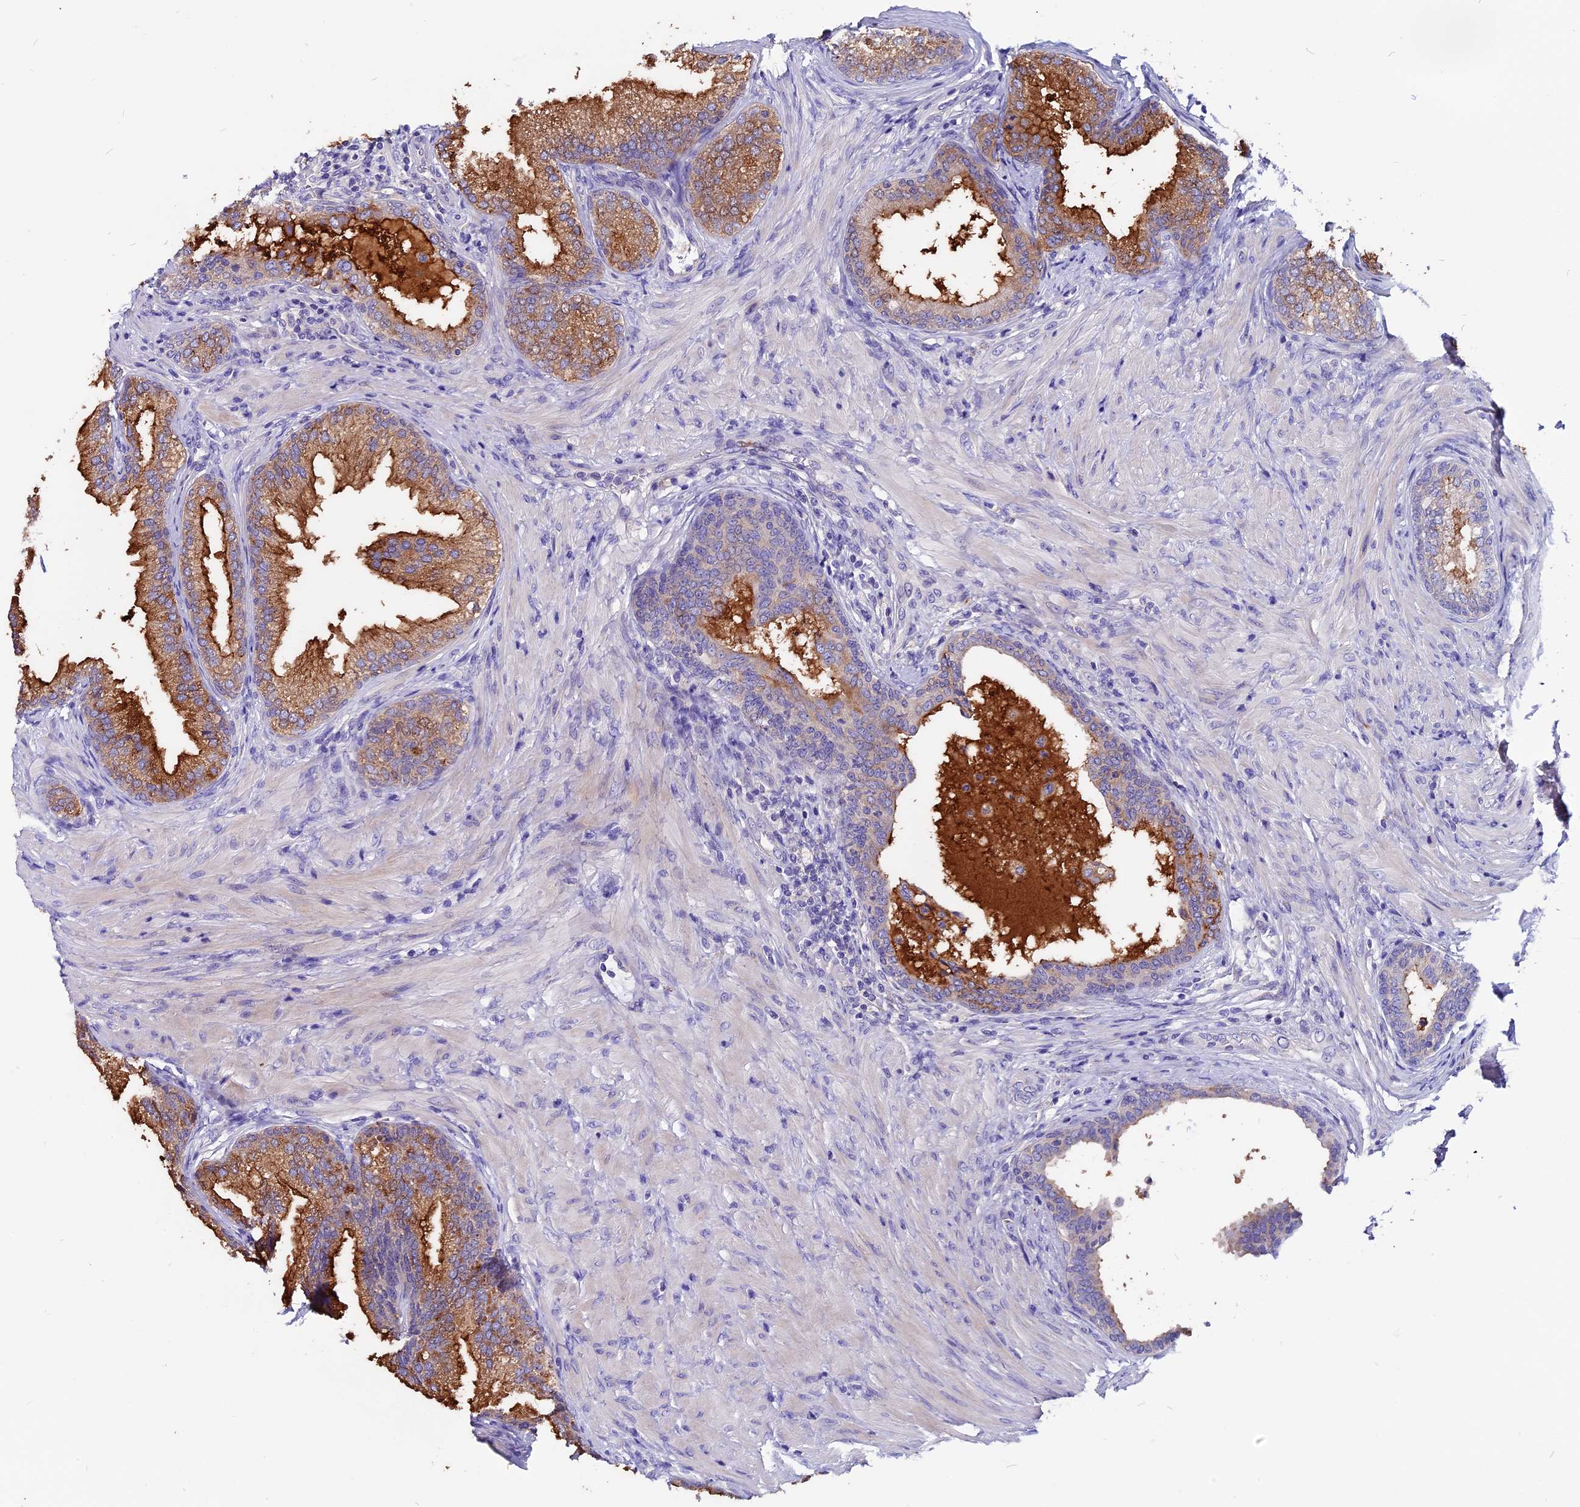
{"staining": {"intensity": "moderate", "quantity": "25%-75%", "location": "cytoplasmic/membranous"}, "tissue": "prostate", "cell_type": "Glandular cells", "image_type": "normal", "snomed": [{"axis": "morphology", "description": "Normal tissue, NOS"}, {"axis": "topography", "description": "Prostate"}], "caption": "Glandular cells exhibit medium levels of moderate cytoplasmic/membranous staining in about 25%-75% of cells in normal human prostate. The protein of interest is shown in brown color, while the nuclei are stained blue.", "gene": "CCBE1", "patient": {"sex": "male", "age": 76}}